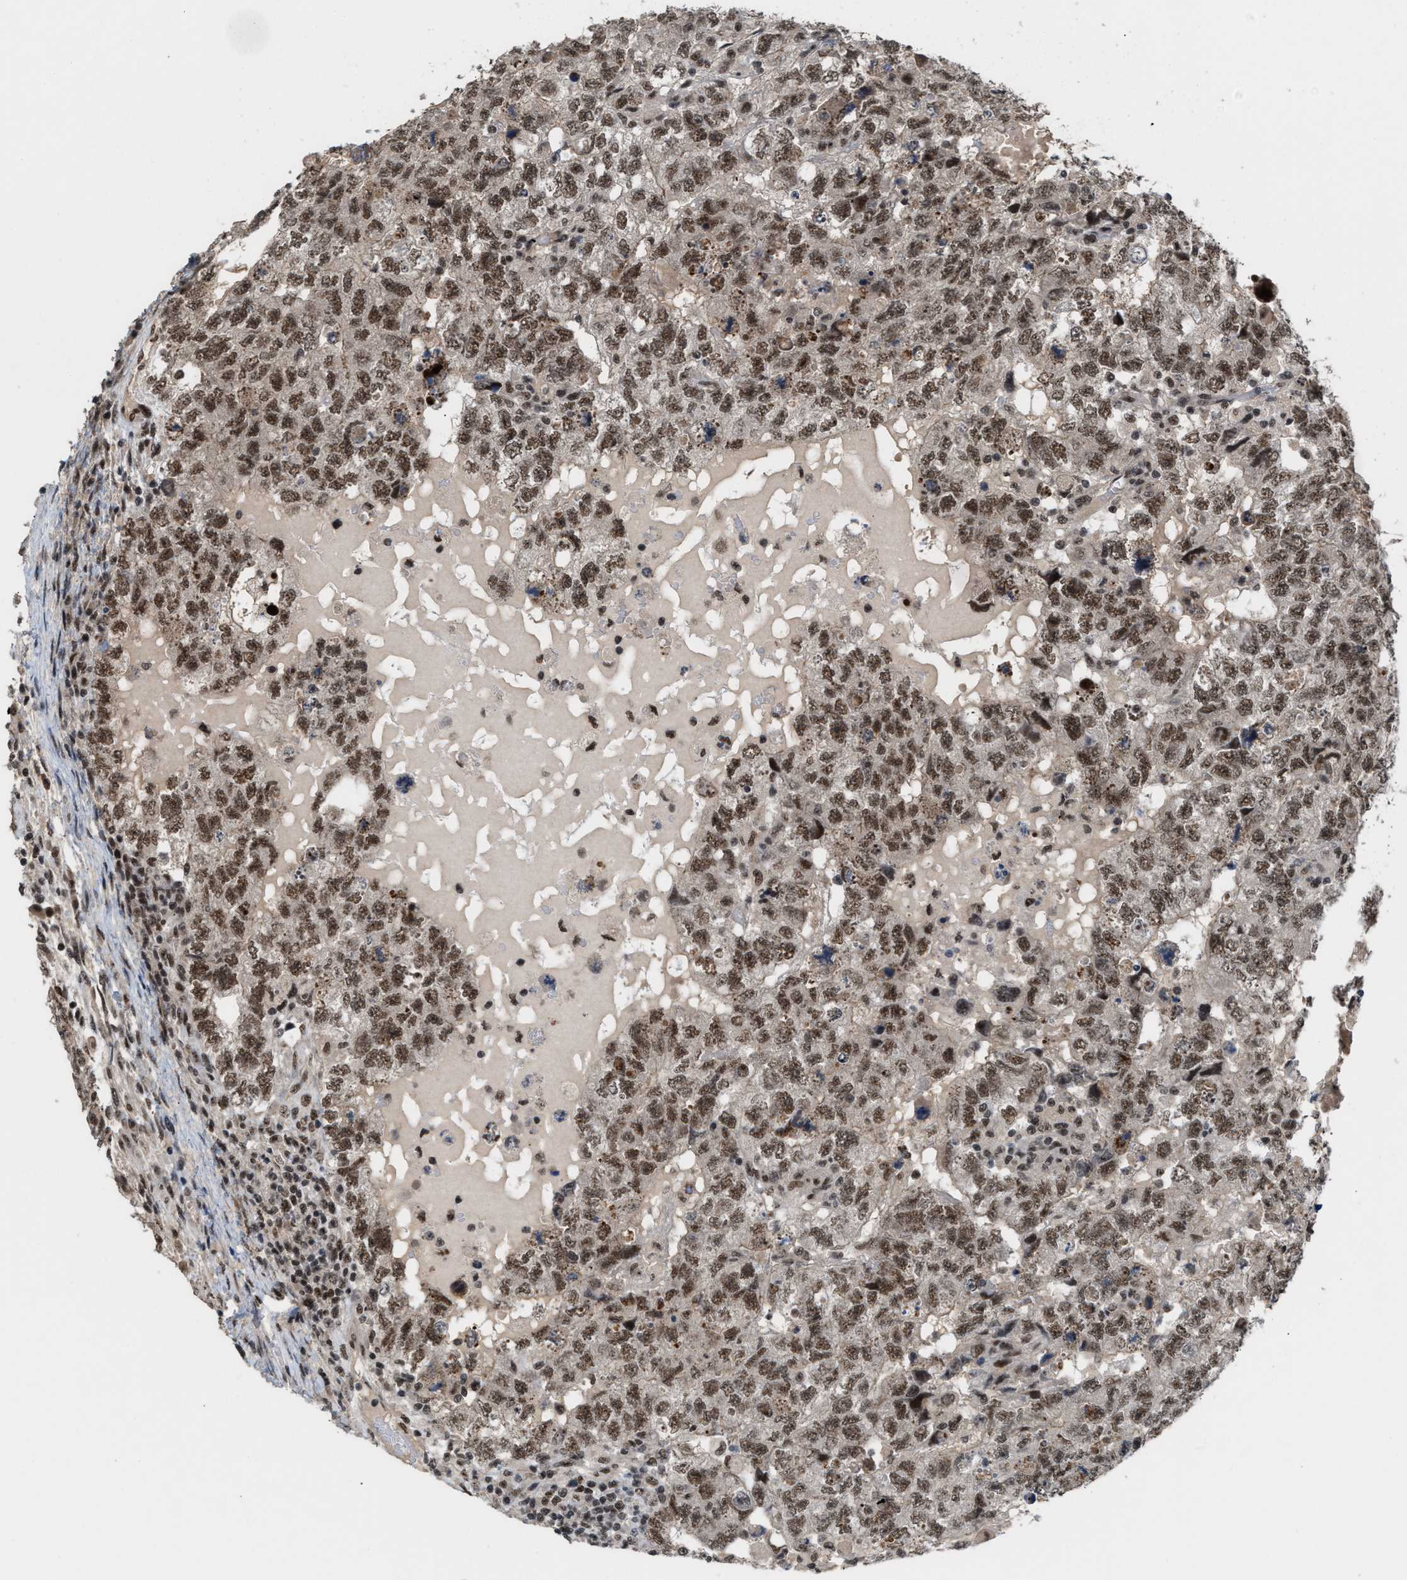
{"staining": {"intensity": "strong", "quantity": ">75%", "location": "cytoplasmic/membranous,nuclear"}, "tissue": "testis cancer", "cell_type": "Tumor cells", "image_type": "cancer", "snomed": [{"axis": "morphology", "description": "Carcinoma, Embryonal, NOS"}, {"axis": "topography", "description": "Testis"}], "caption": "IHC photomicrograph of testis embryonal carcinoma stained for a protein (brown), which demonstrates high levels of strong cytoplasmic/membranous and nuclear staining in approximately >75% of tumor cells.", "gene": "PRPF4", "patient": {"sex": "male", "age": 36}}